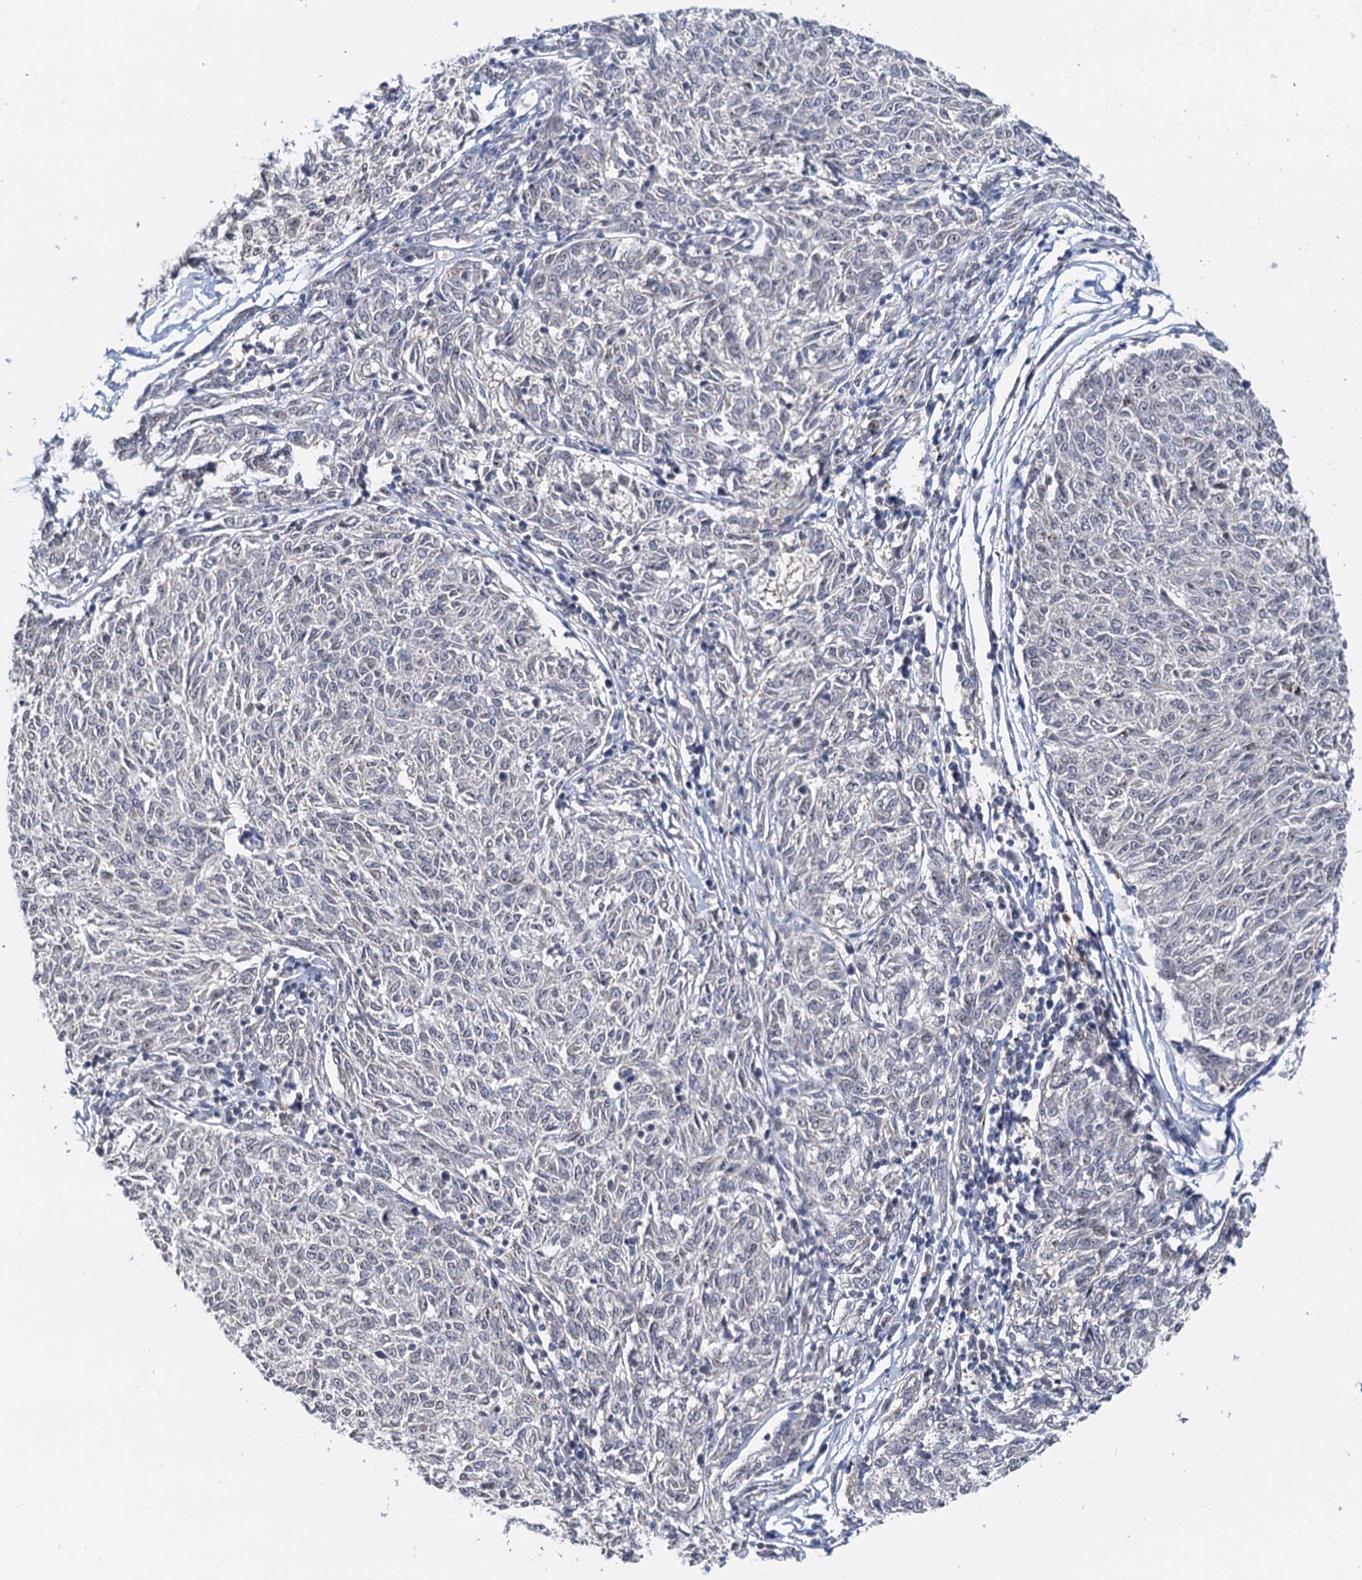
{"staining": {"intensity": "negative", "quantity": "none", "location": "none"}, "tissue": "melanoma", "cell_type": "Tumor cells", "image_type": "cancer", "snomed": [{"axis": "morphology", "description": "Malignant melanoma, NOS"}, {"axis": "topography", "description": "Skin"}], "caption": "Protein analysis of malignant melanoma reveals no significant expression in tumor cells. (DAB immunohistochemistry with hematoxylin counter stain).", "gene": "NAT10", "patient": {"sex": "female", "age": 72}}